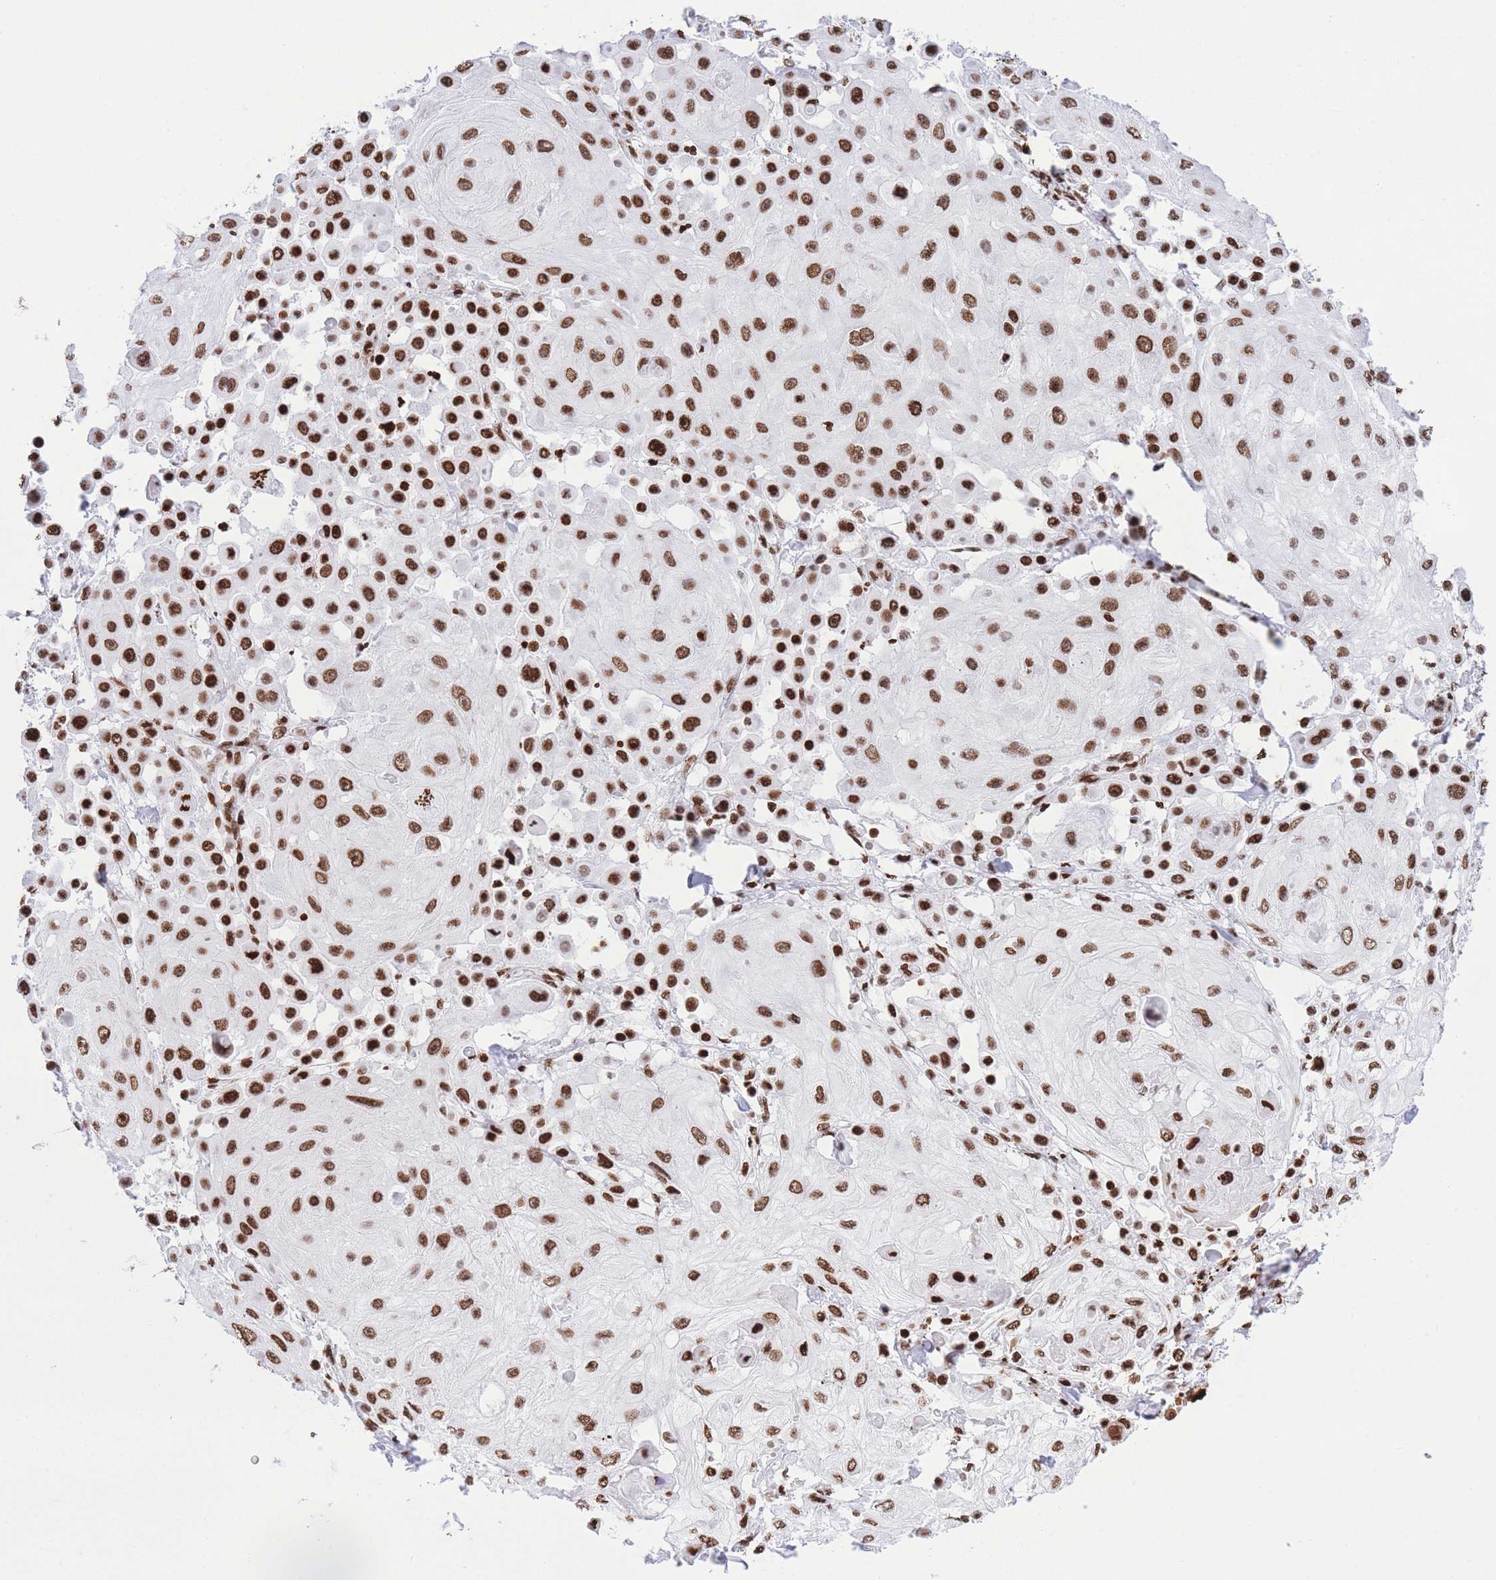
{"staining": {"intensity": "strong", "quantity": ">75%", "location": "nuclear"}, "tissue": "skin cancer", "cell_type": "Tumor cells", "image_type": "cancer", "snomed": [{"axis": "morphology", "description": "Squamous cell carcinoma, NOS"}, {"axis": "topography", "description": "Skin"}], "caption": "Skin cancer (squamous cell carcinoma) tissue shows strong nuclear expression in about >75% of tumor cells Immunohistochemistry stains the protein in brown and the nuclei are stained blue.", "gene": "H2BC11", "patient": {"sex": "male", "age": 67}}